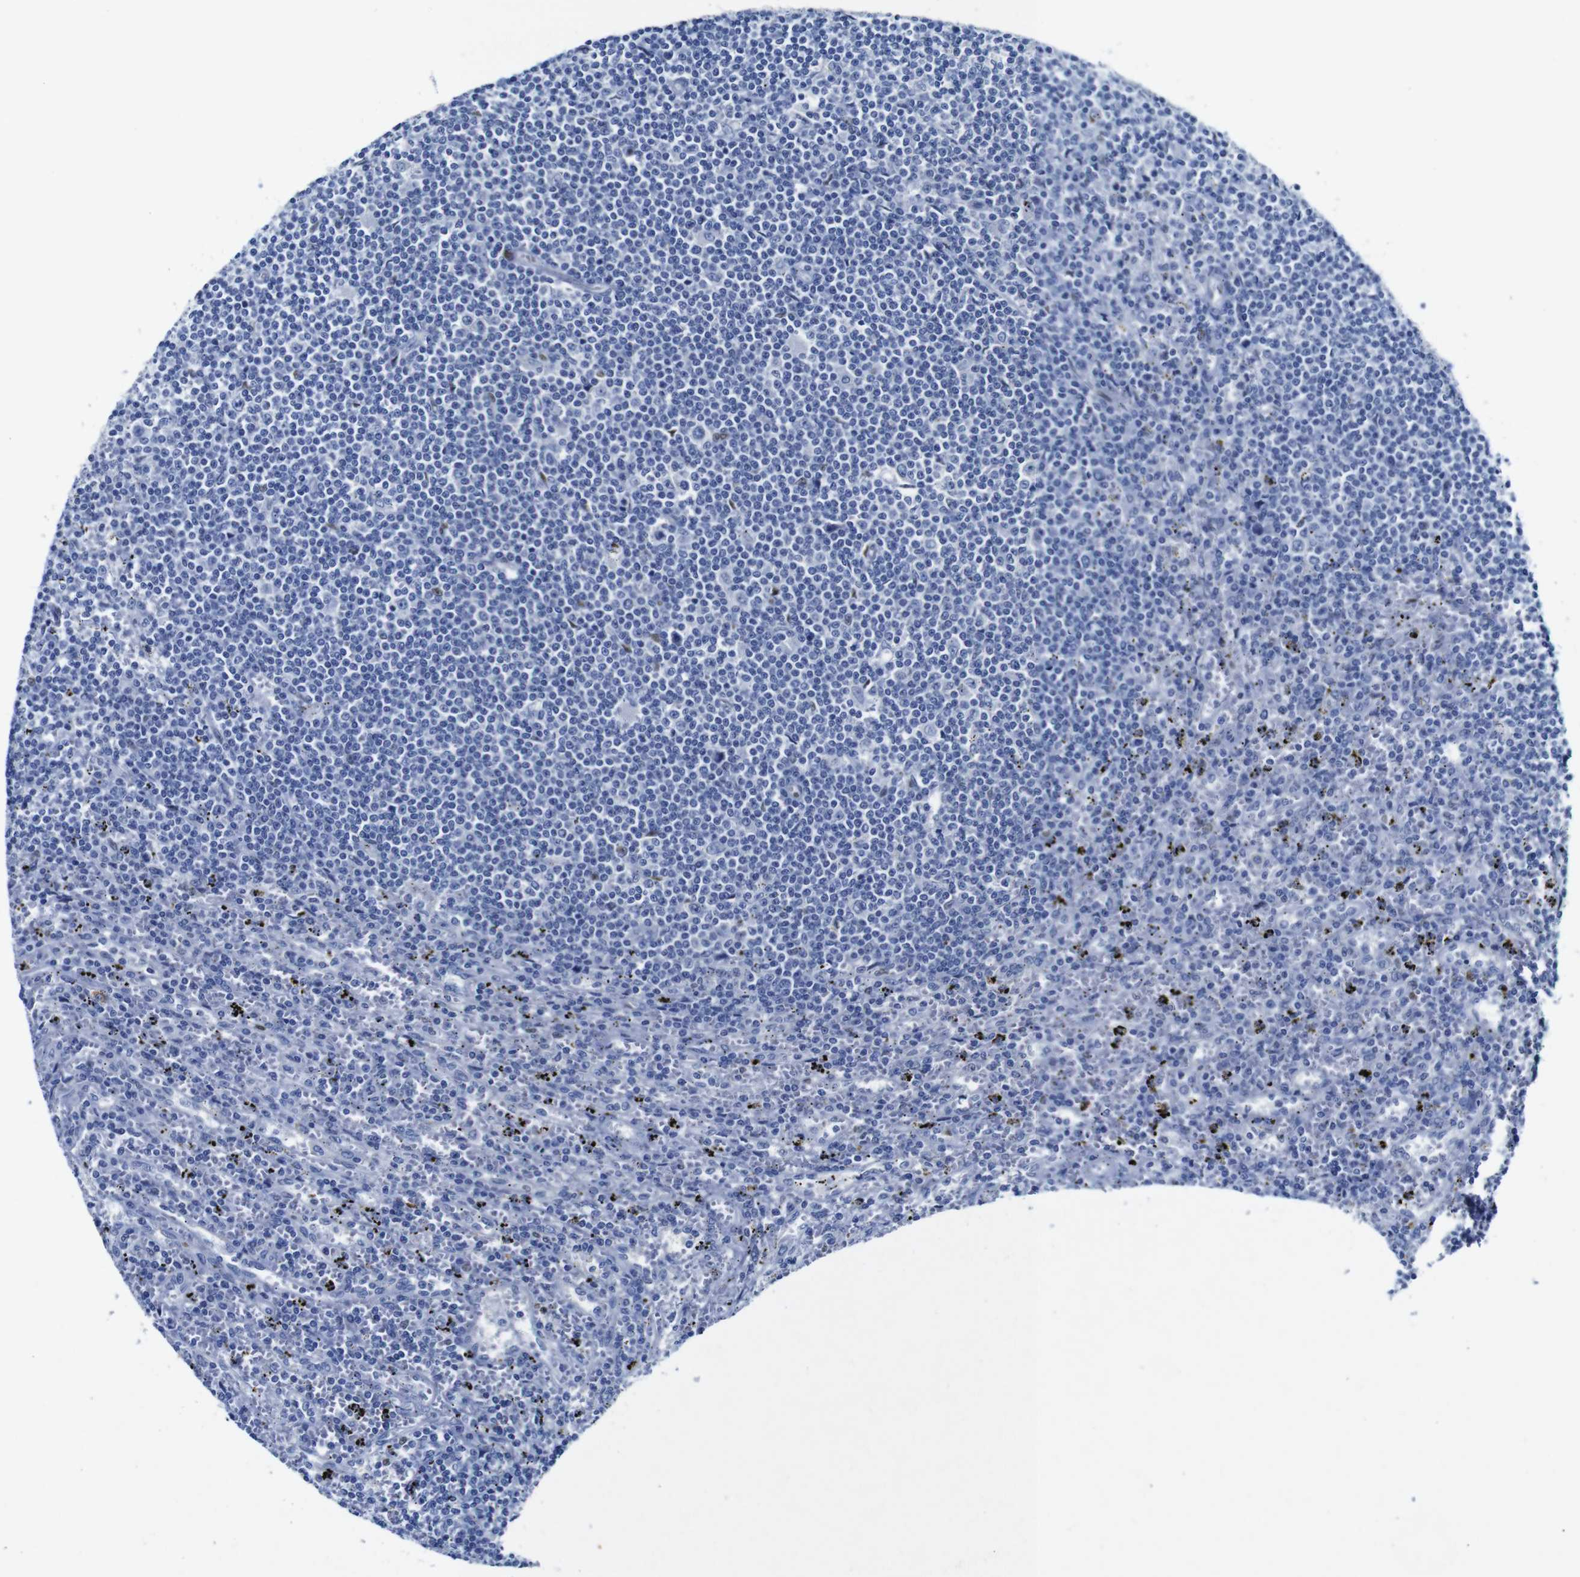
{"staining": {"intensity": "negative", "quantity": "none", "location": "none"}, "tissue": "lymphoma", "cell_type": "Tumor cells", "image_type": "cancer", "snomed": [{"axis": "morphology", "description": "Malignant lymphoma, non-Hodgkin's type, Low grade"}, {"axis": "topography", "description": "Spleen"}], "caption": "The image reveals no staining of tumor cells in lymphoma.", "gene": "FOSL2", "patient": {"sex": "male", "age": 76}}